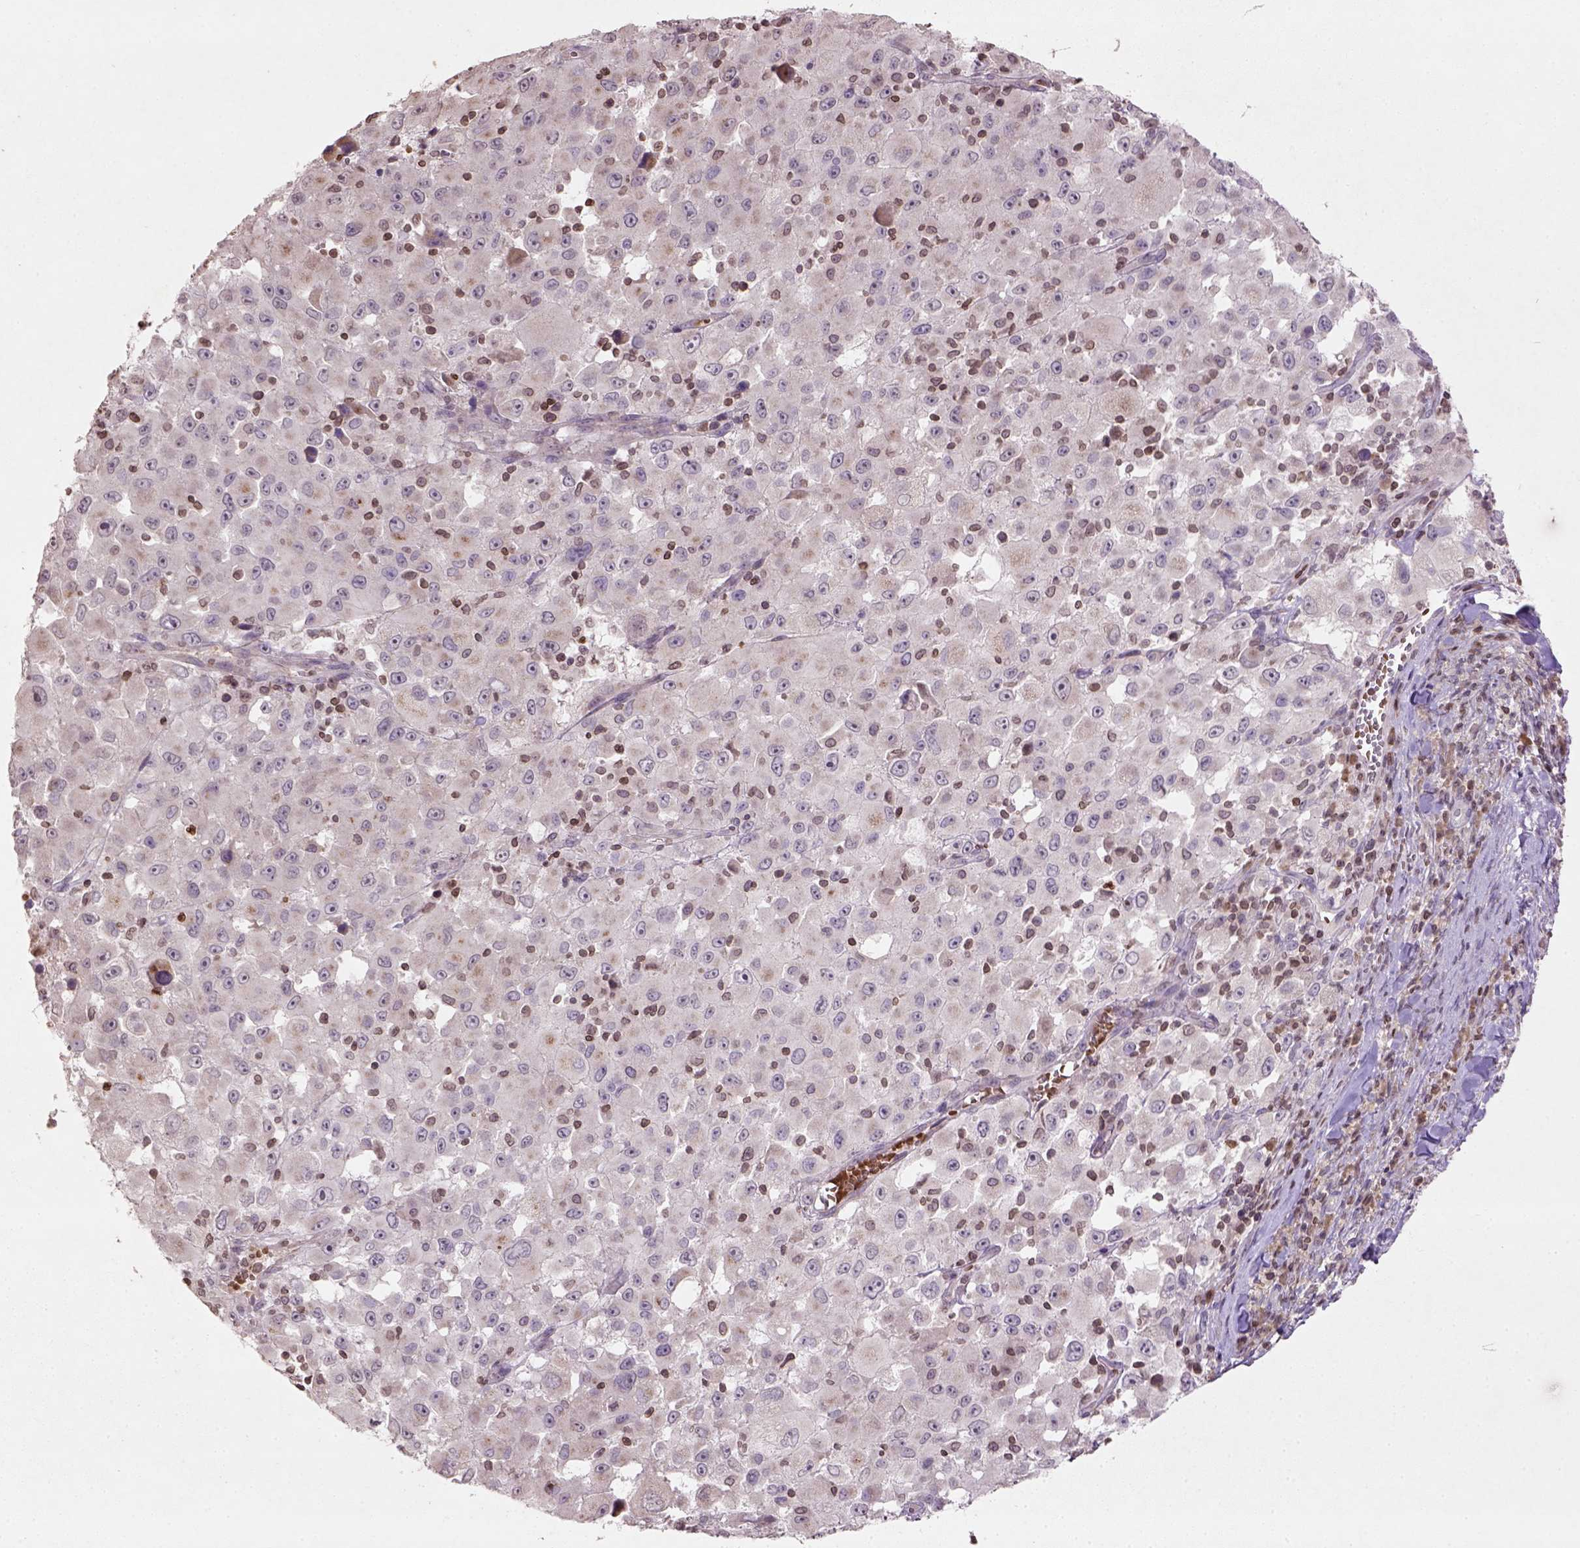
{"staining": {"intensity": "negative", "quantity": "none", "location": "none"}, "tissue": "melanoma", "cell_type": "Tumor cells", "image_type": "cancer", "snomed": [{"axis": "morphology", "description": "Malignant melanoma, Metastatic site"}, {"axis": "topography", "description": "Soft tissue"}], "caption": "IHC micrograph of human malignant melanoma (metastatic site) stained for a protein (brown), which reveals no staining in tumor cells.", "gene": "NUDT3", "patient": {"sex": "male", "age": 50}}